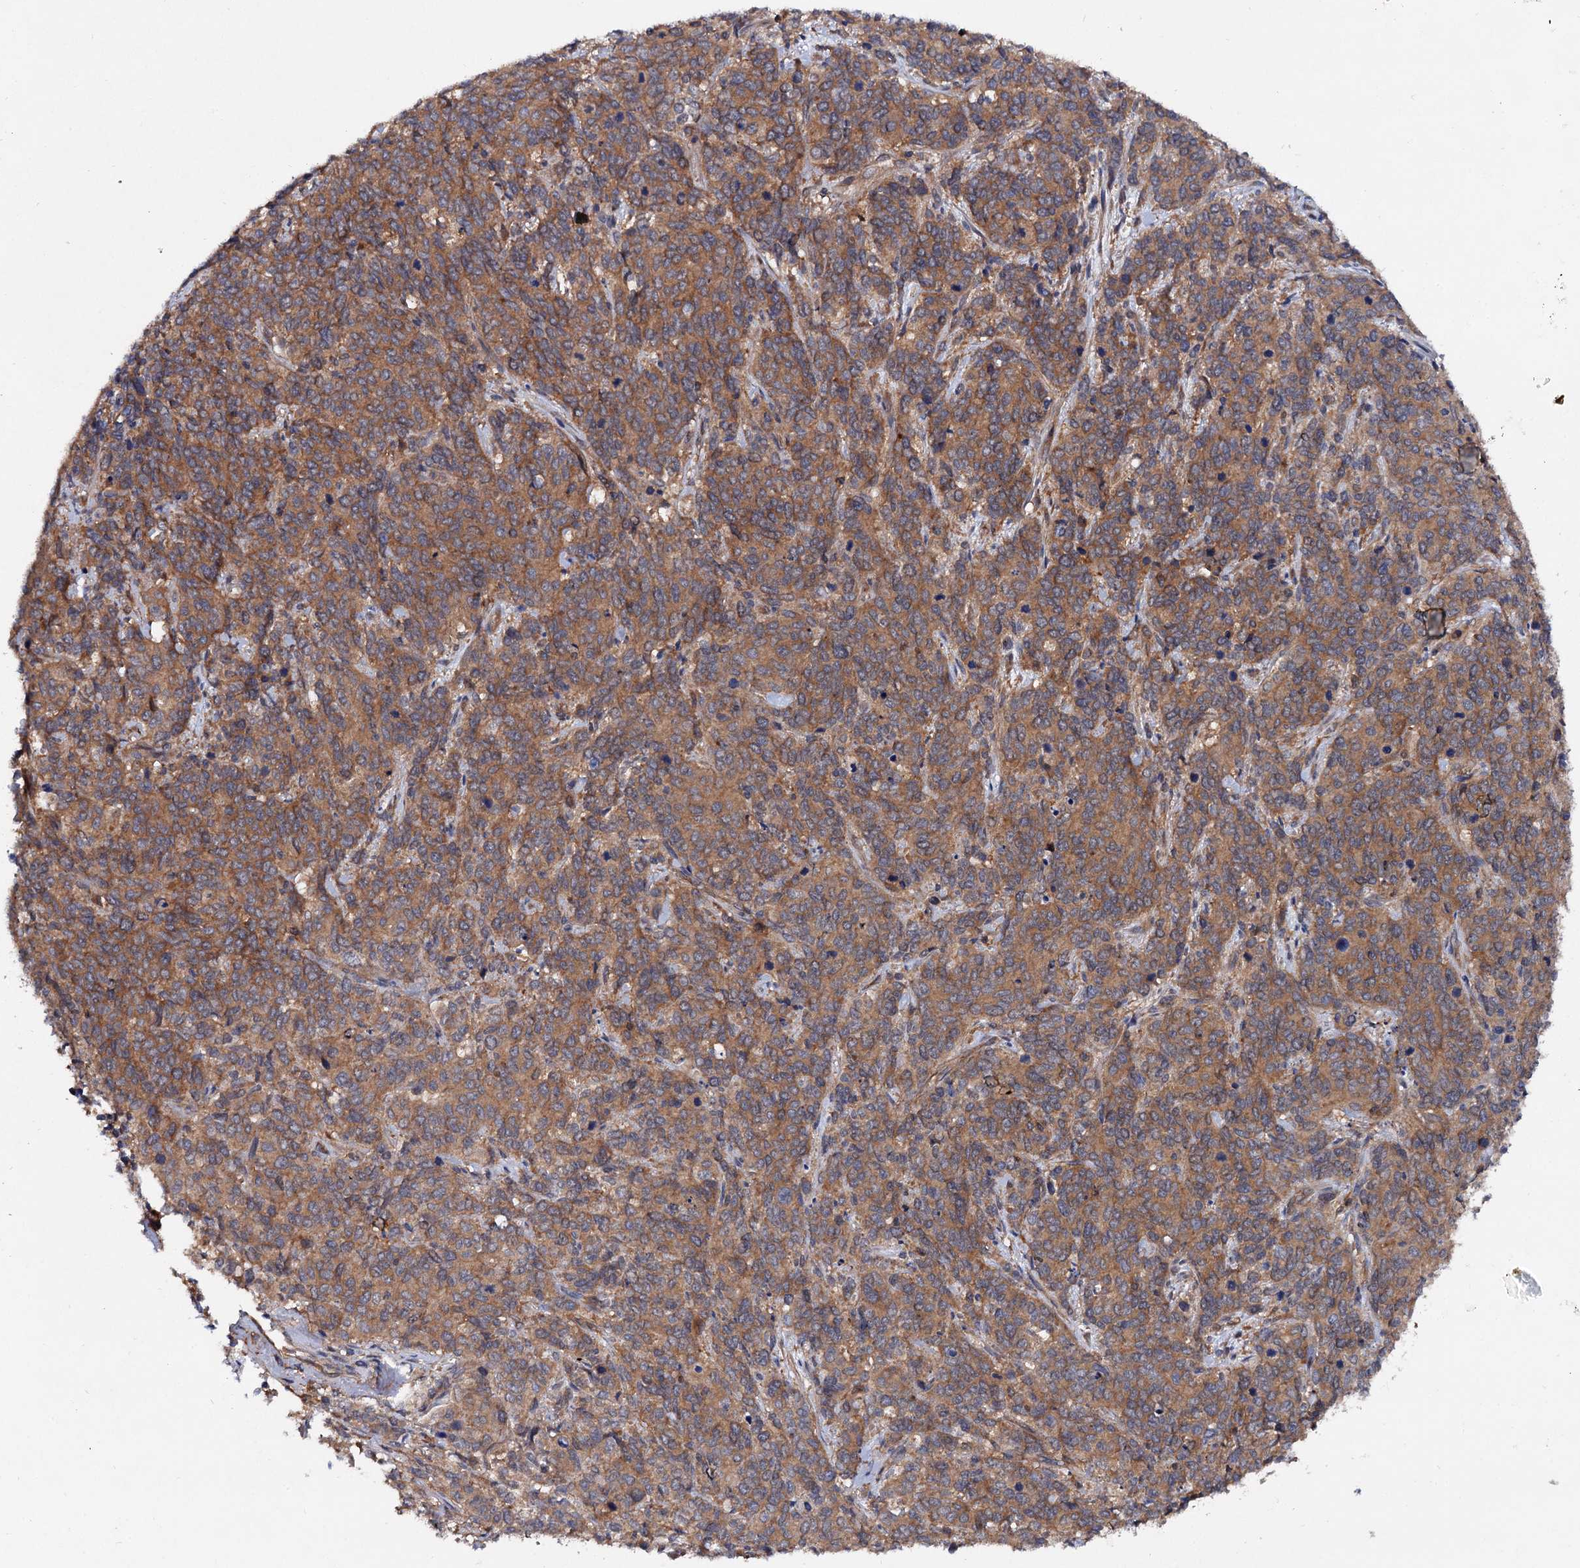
{"staining": {"intensity": "moderate", "quantity": ">75%", "location": "cytoplasmic/membranous"}, "tissue": "cervical cancer", "cell_type": "Tumor cells", "image_type": "cancer", "snomed": [{"axis": "morphology", "description": "Squamous cell carcinoma, NOS"}, {"axis": "topography", "description": "Cervix"}], "caption": "Brown immunohistochemical staining in human squamous cell carcinoma (cervical) displays moderate cytoplasmic/membranous staining in about >75% of tumor cells.", "gene": "VPS29", "patient": {"sex": "female", "age": 60}}